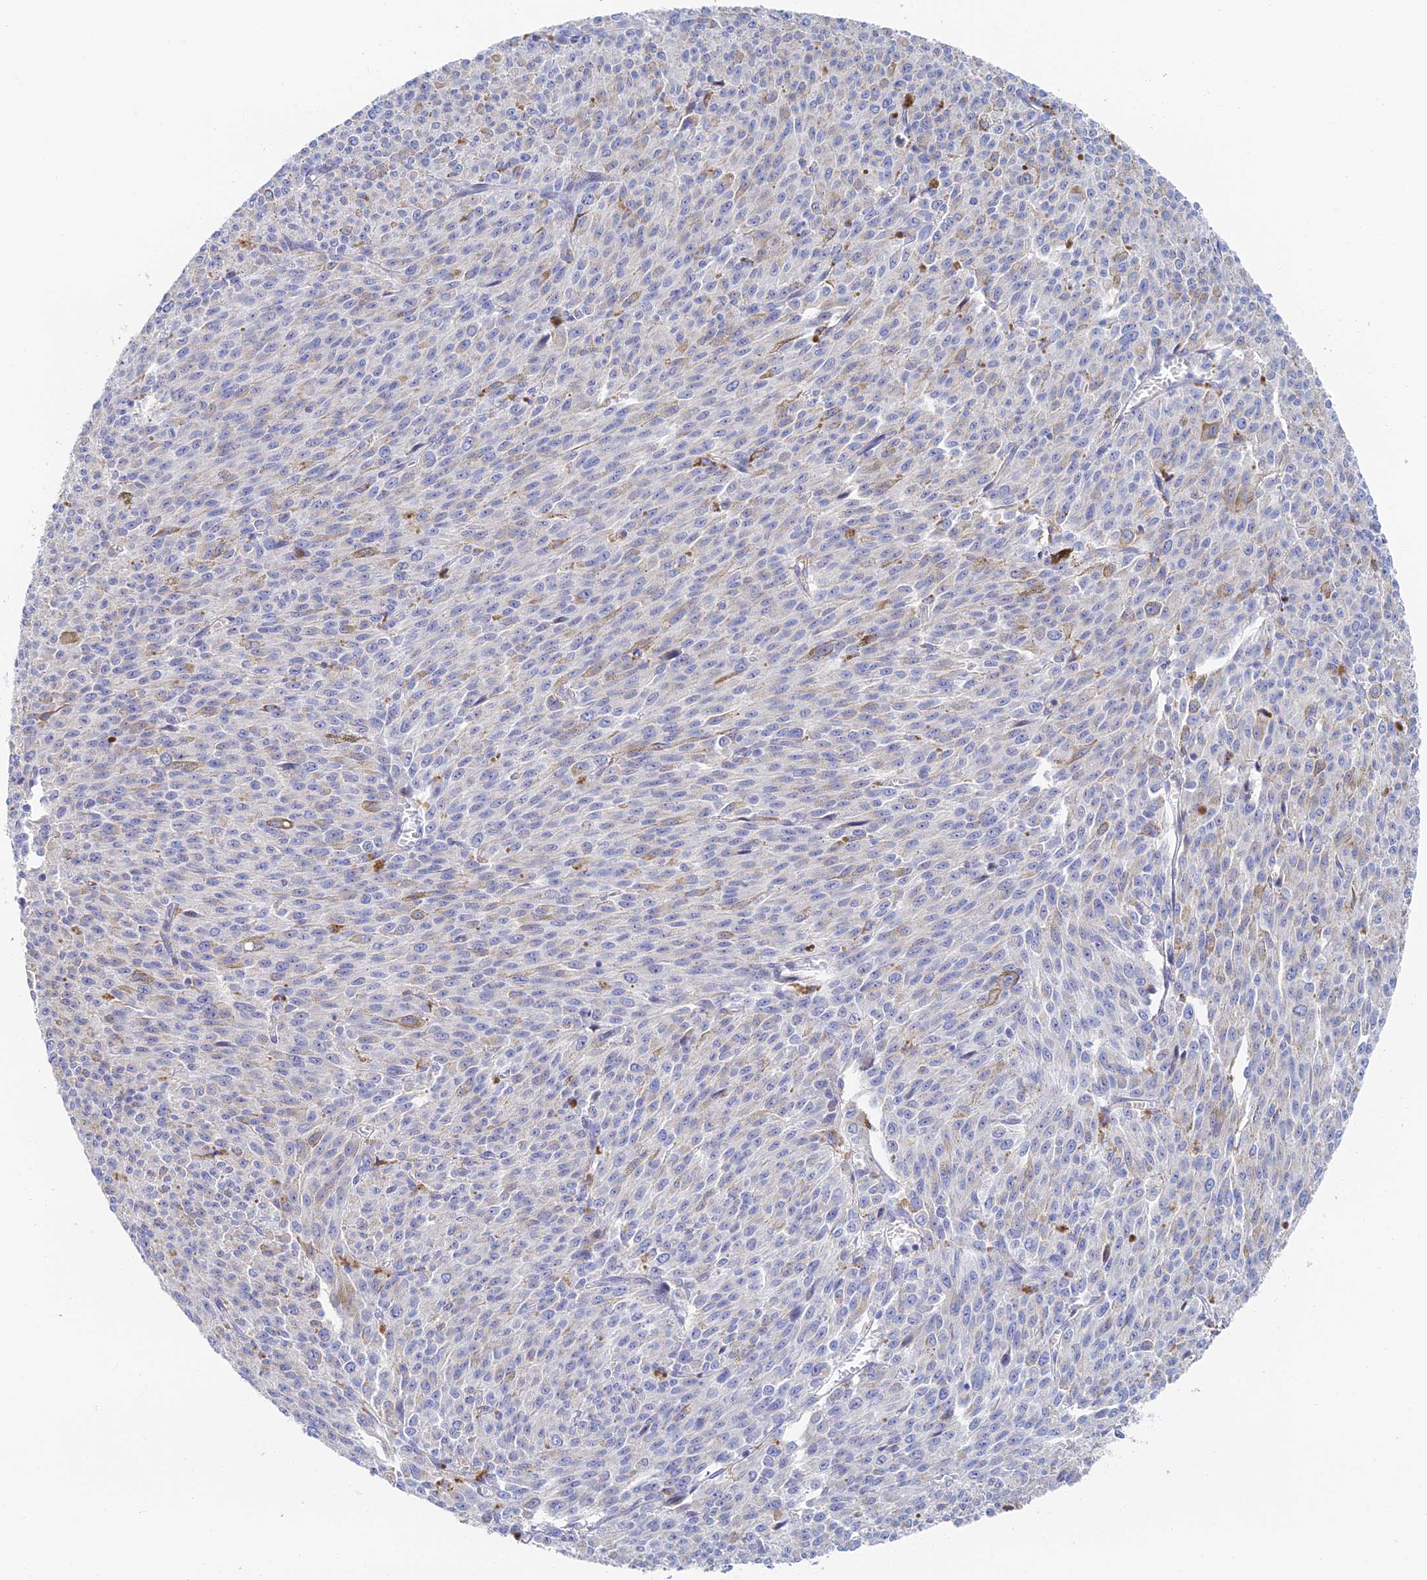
{"staining": {"intensity": "negative", "quantity": "none", "location": "none"}, "tissue": "melanoma", "cell_type": "Tumor cells", "image_type": "cancer", "snomed": [{"axis": "morphology", "description": "Malignant melanoma, NOS"}, {"axis": "topography", "description": "Skin"}], "caption": "This is a image of immunohistochemistry (IHC) staining of melanoma, which shows no expression in tumor cells.", "gene": "RPGRIP1L", "patient": {"sex": "female", "age": 52}}